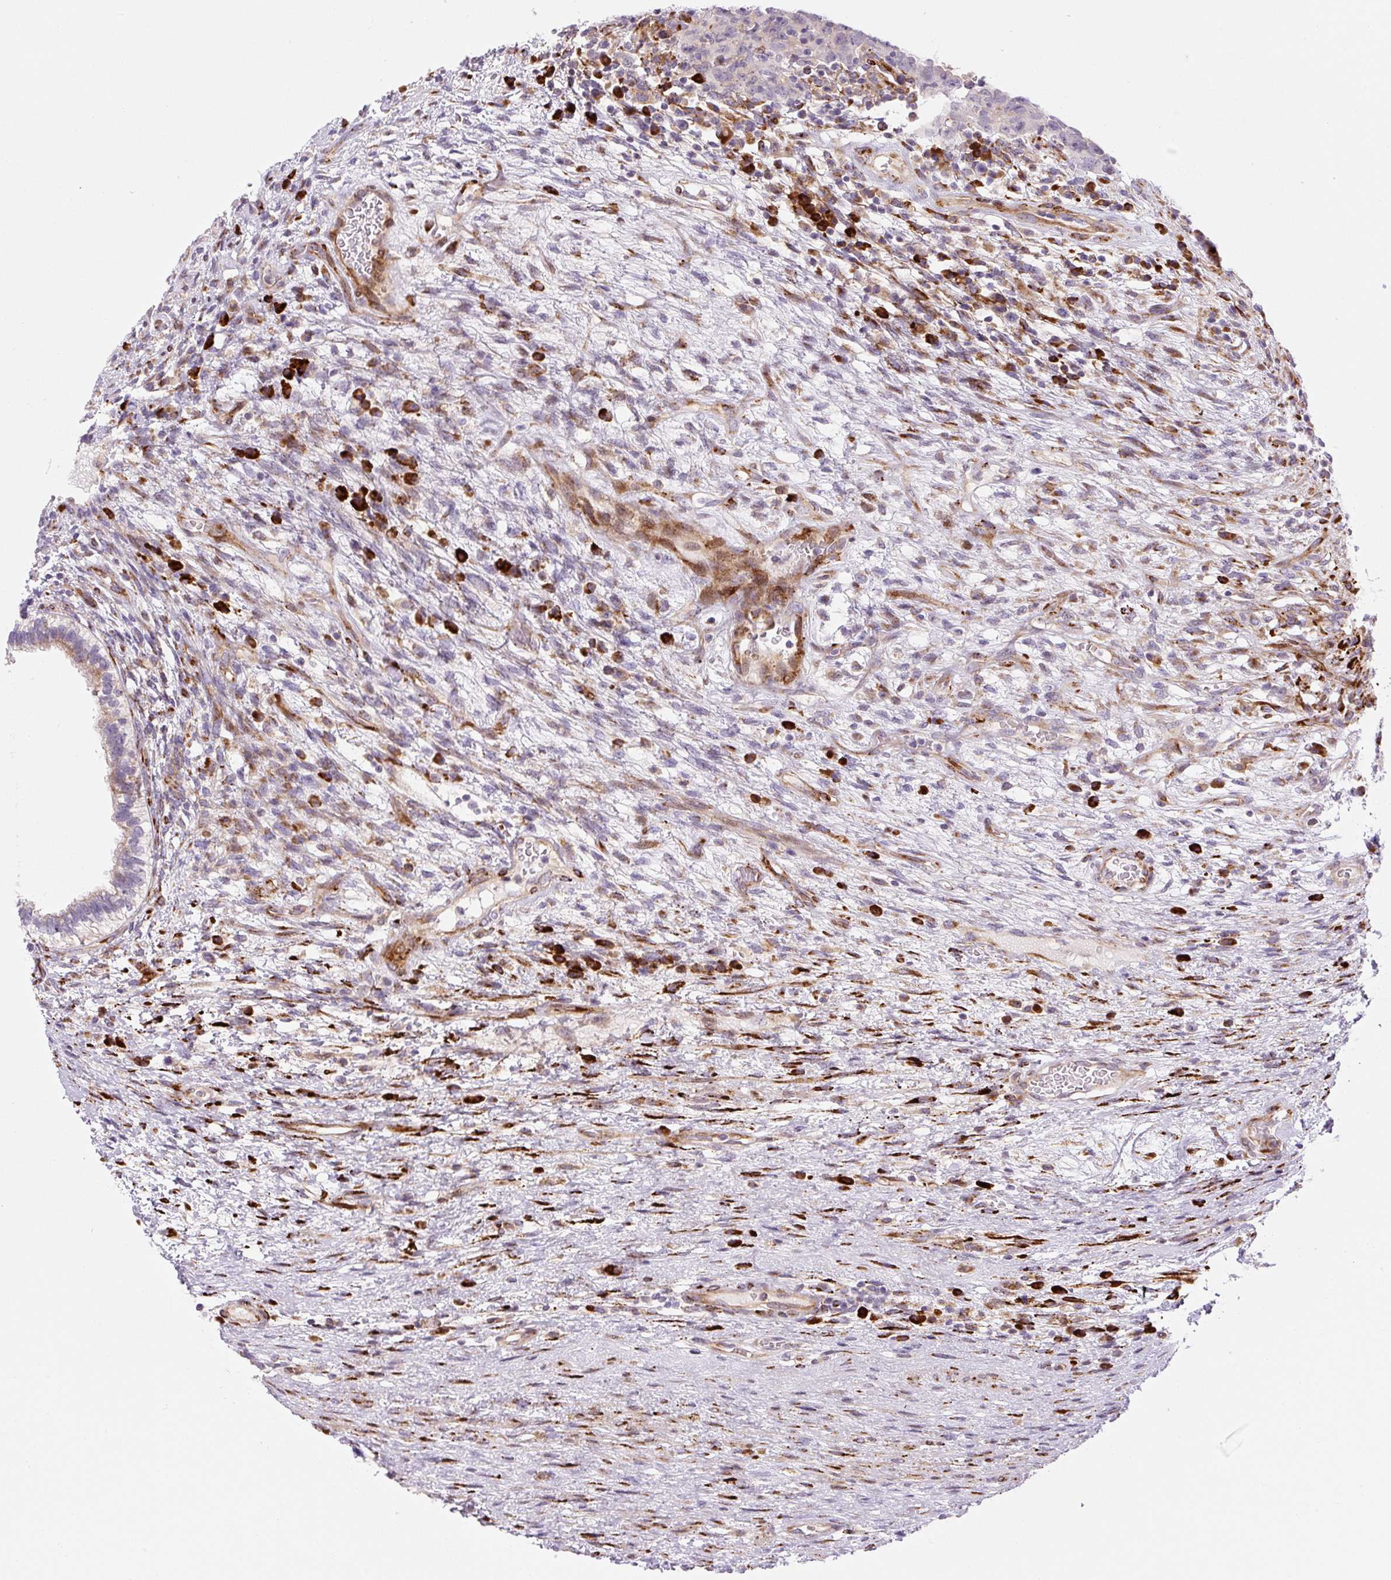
{"staining": {"intensity": "moderate", "quantity": "<25%", "location": "cytoplasmic/membranous"}, "tissue": "testis cancer", "cell_type": "Tumor cells", "image_type": "cancer", "snomed": [{"axis": "morphology", "description": "Carcinoma, Embryonal, NOS"}, {"axis": "topography", "description": "Testis"}], "caption": "Moderate cytoplasmic/membranous staining is identified in about <25% of tumor cells in testis embryonal carcinoma.", "gene": "DISP3", "patient": {"sex": "male", "age": 26}}